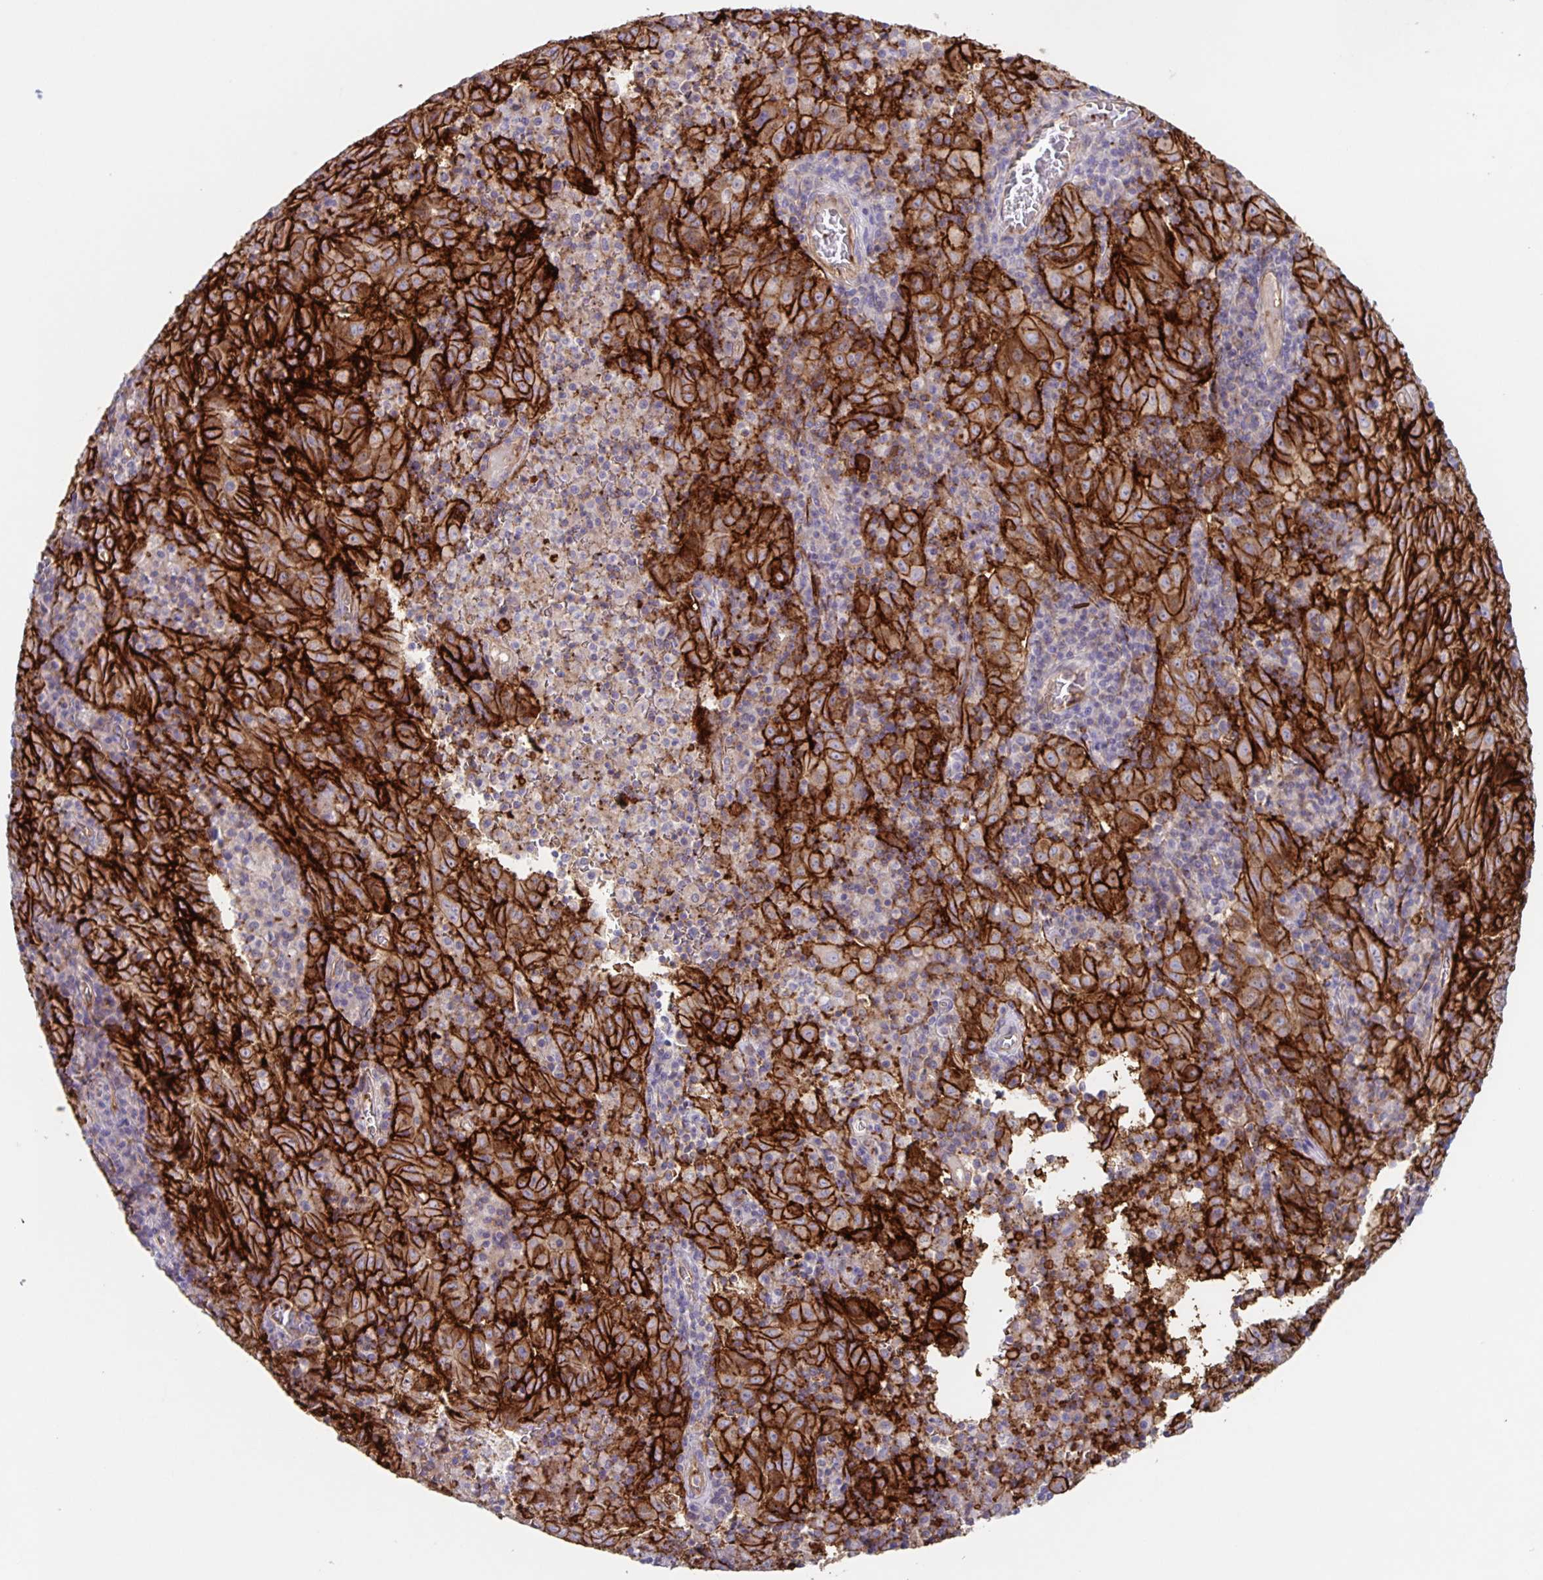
{"staining": {"intensity": "strong", "quantity": ">75%", "location": "cytoplasmic/membranous"}, "tissue": "pancreatic cancer", "cell_type": "Tumor cells", "image_type": "cancer", "snomed": [{"axis": "morphology", "description": "Adenocarcinoma, NOS"}, {"axis": "topography", "description": "Pancreas"}], "caption": "There is high levels of strong cytoplasmic/membranous staining in tumor cells of pancreatic cancer, as demonstrated by immunohistochemical staining (brown color).", "gene": "ITGA2", "patient": {"sex": "male", "age": 63}}